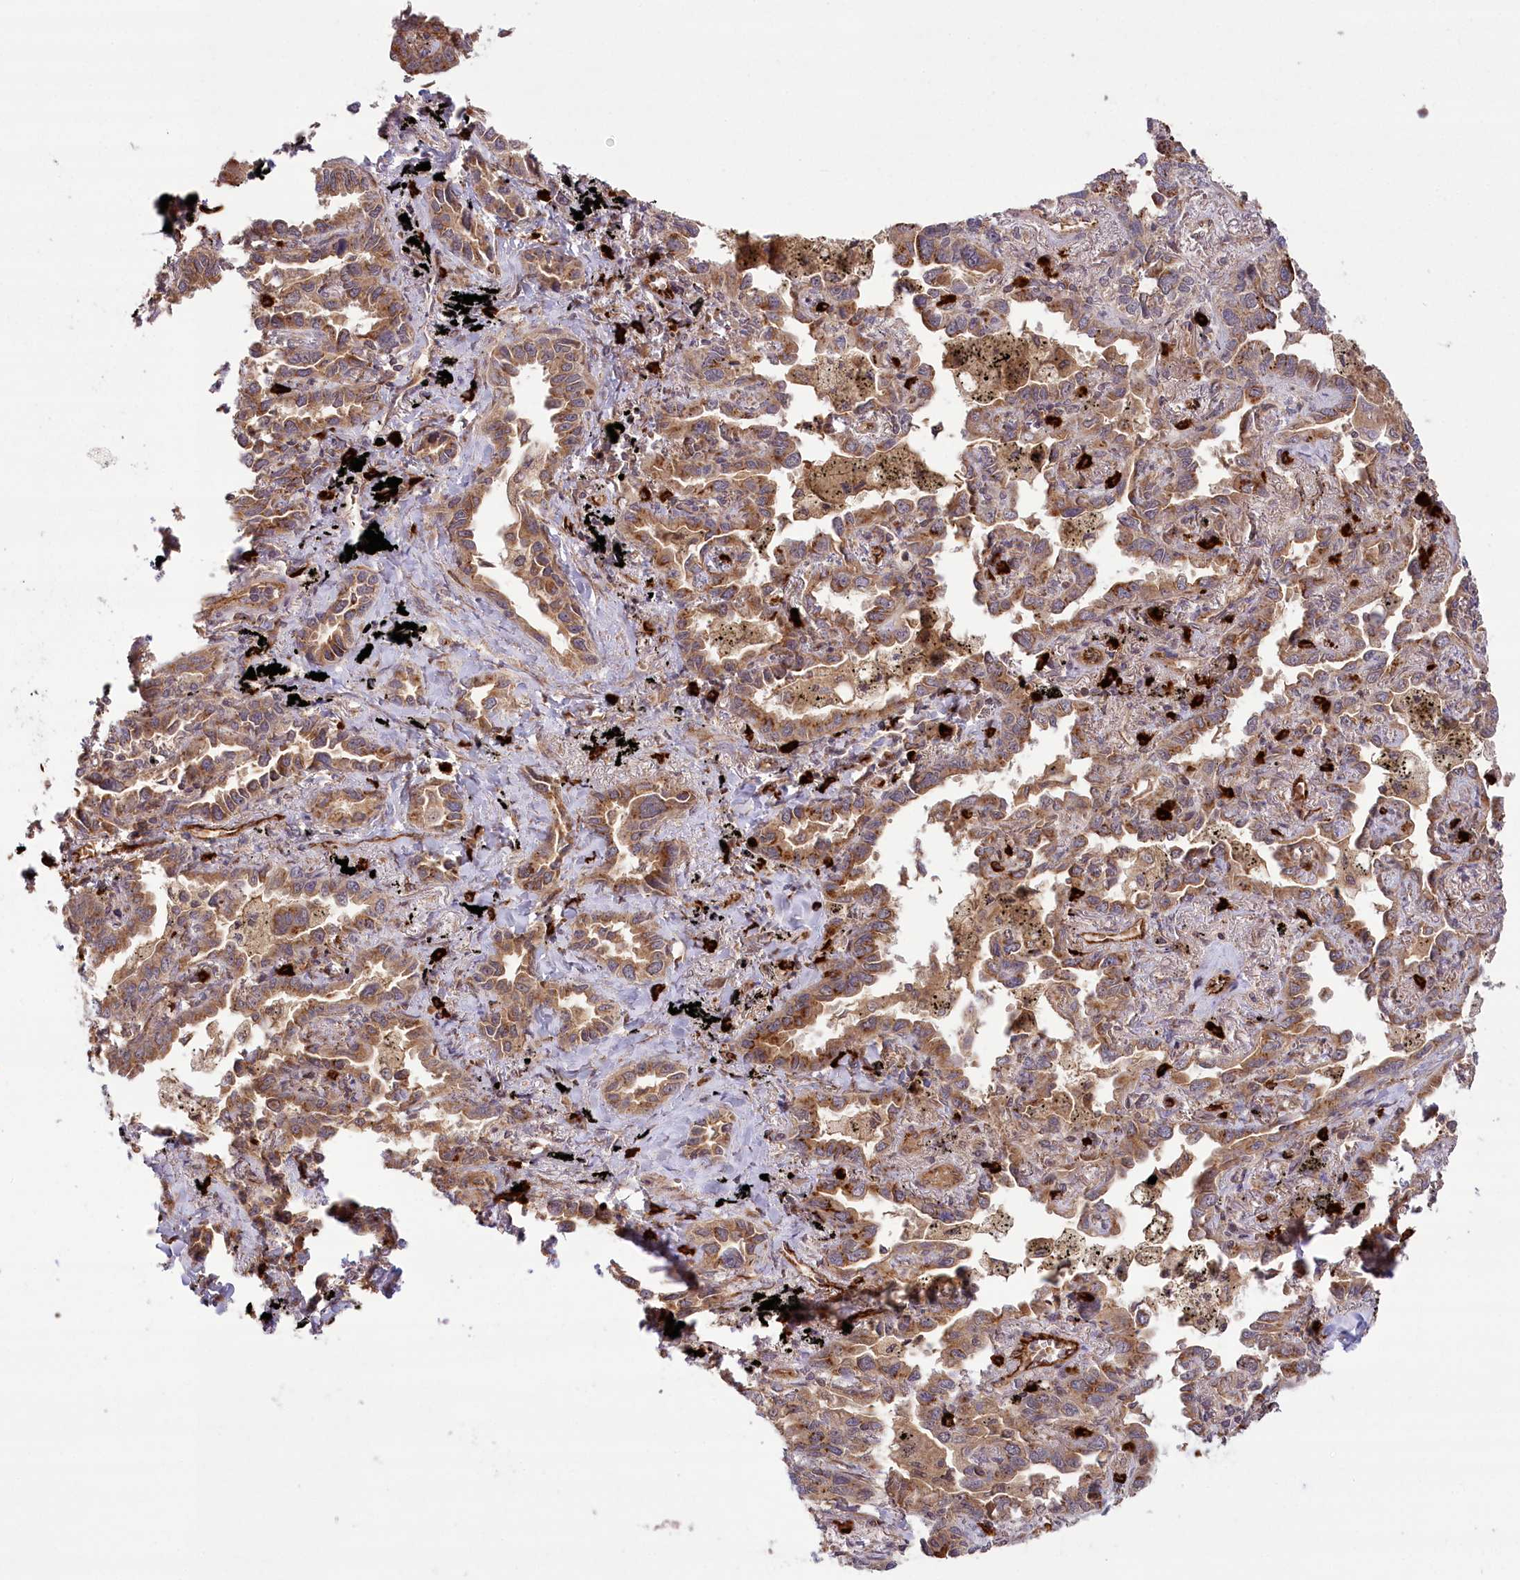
{"staining": {"intensity": "moderate", "quantity": ">75%", "location": "cytoplasmic/membranous"}, "tissue": "lung cancer", "cell_type": "Tumor cells", "image_type": "cancer", "snomed": [{"axis": "morphology", "description": "Adenocarcinoma, NOS"}, {"axis": "topography", "description": "Lung"}], "caption": "Lung cancer (adenocarcinoma) stained with immunohistochemistry exhibits moderate cytoplasmic/membranous staining in approximately >75% of tumor cells. Ihc stains the protein in brown and the nuclei are stained blue.", "gene": "CARD19", "patient": {"sex": "male", "age": 67}}